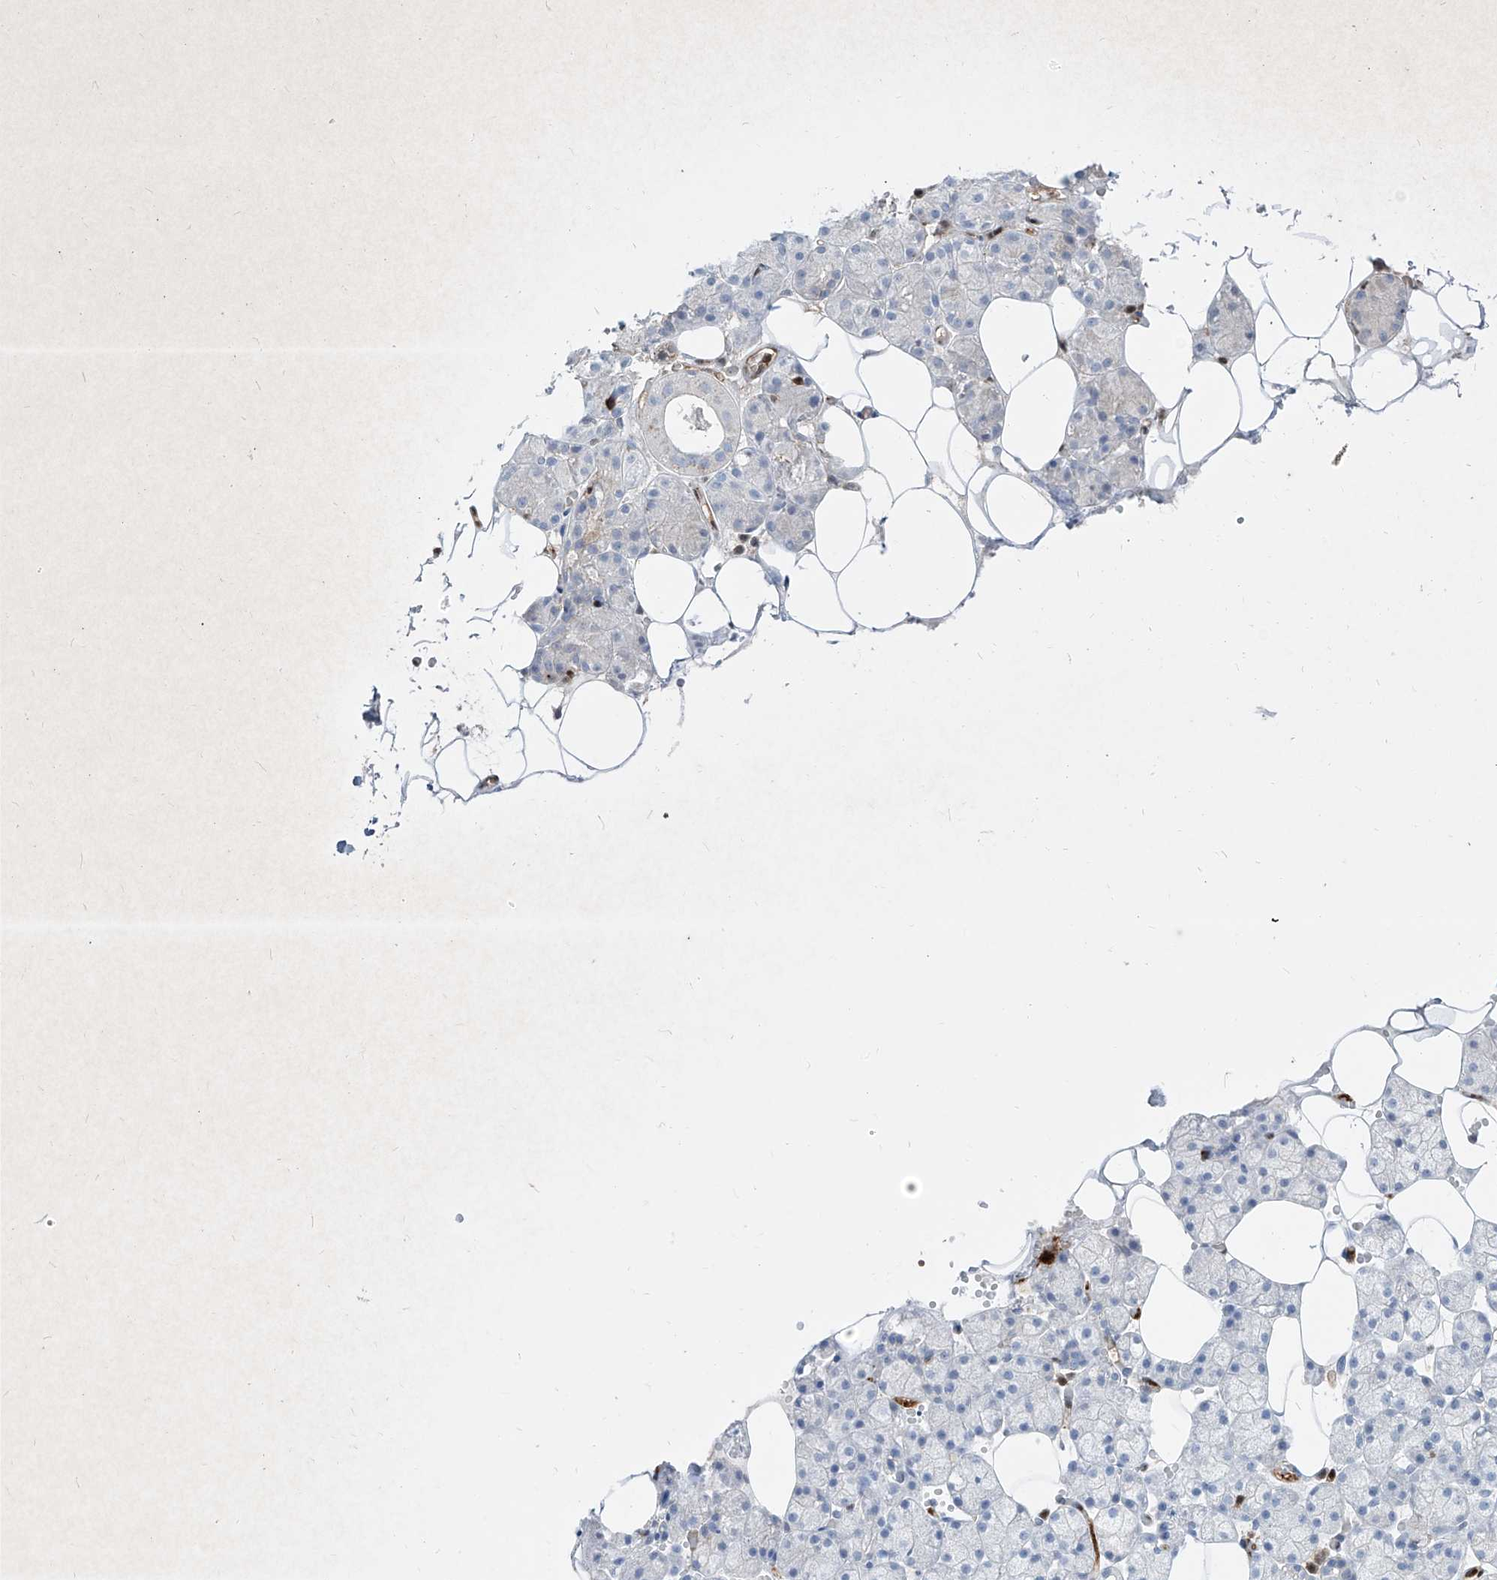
{"staining": {"intensity": "moderate", "quantity": "<25%", "location": "cytoplasmic/membranous"}, "tissue": "salivary gland", "cell_type": "Glandular cells", "image_type": "normal", "snomed": [{"axis": "morphology", "description": "Normal tissue, NOS"}, {"axis": "topography", "description": "Salivary gland"}], "caption": "Brown immunohistochemical staining in benign salivary gland demonstrates moderate cytoplasmic/membranous positivity in approximately <25% of glandular cells. The protein of interest is shown in brown color, while the nuclei are stained blue.", "gene": "PSMB10", "patient": {"sex": "male", "age": 62}}